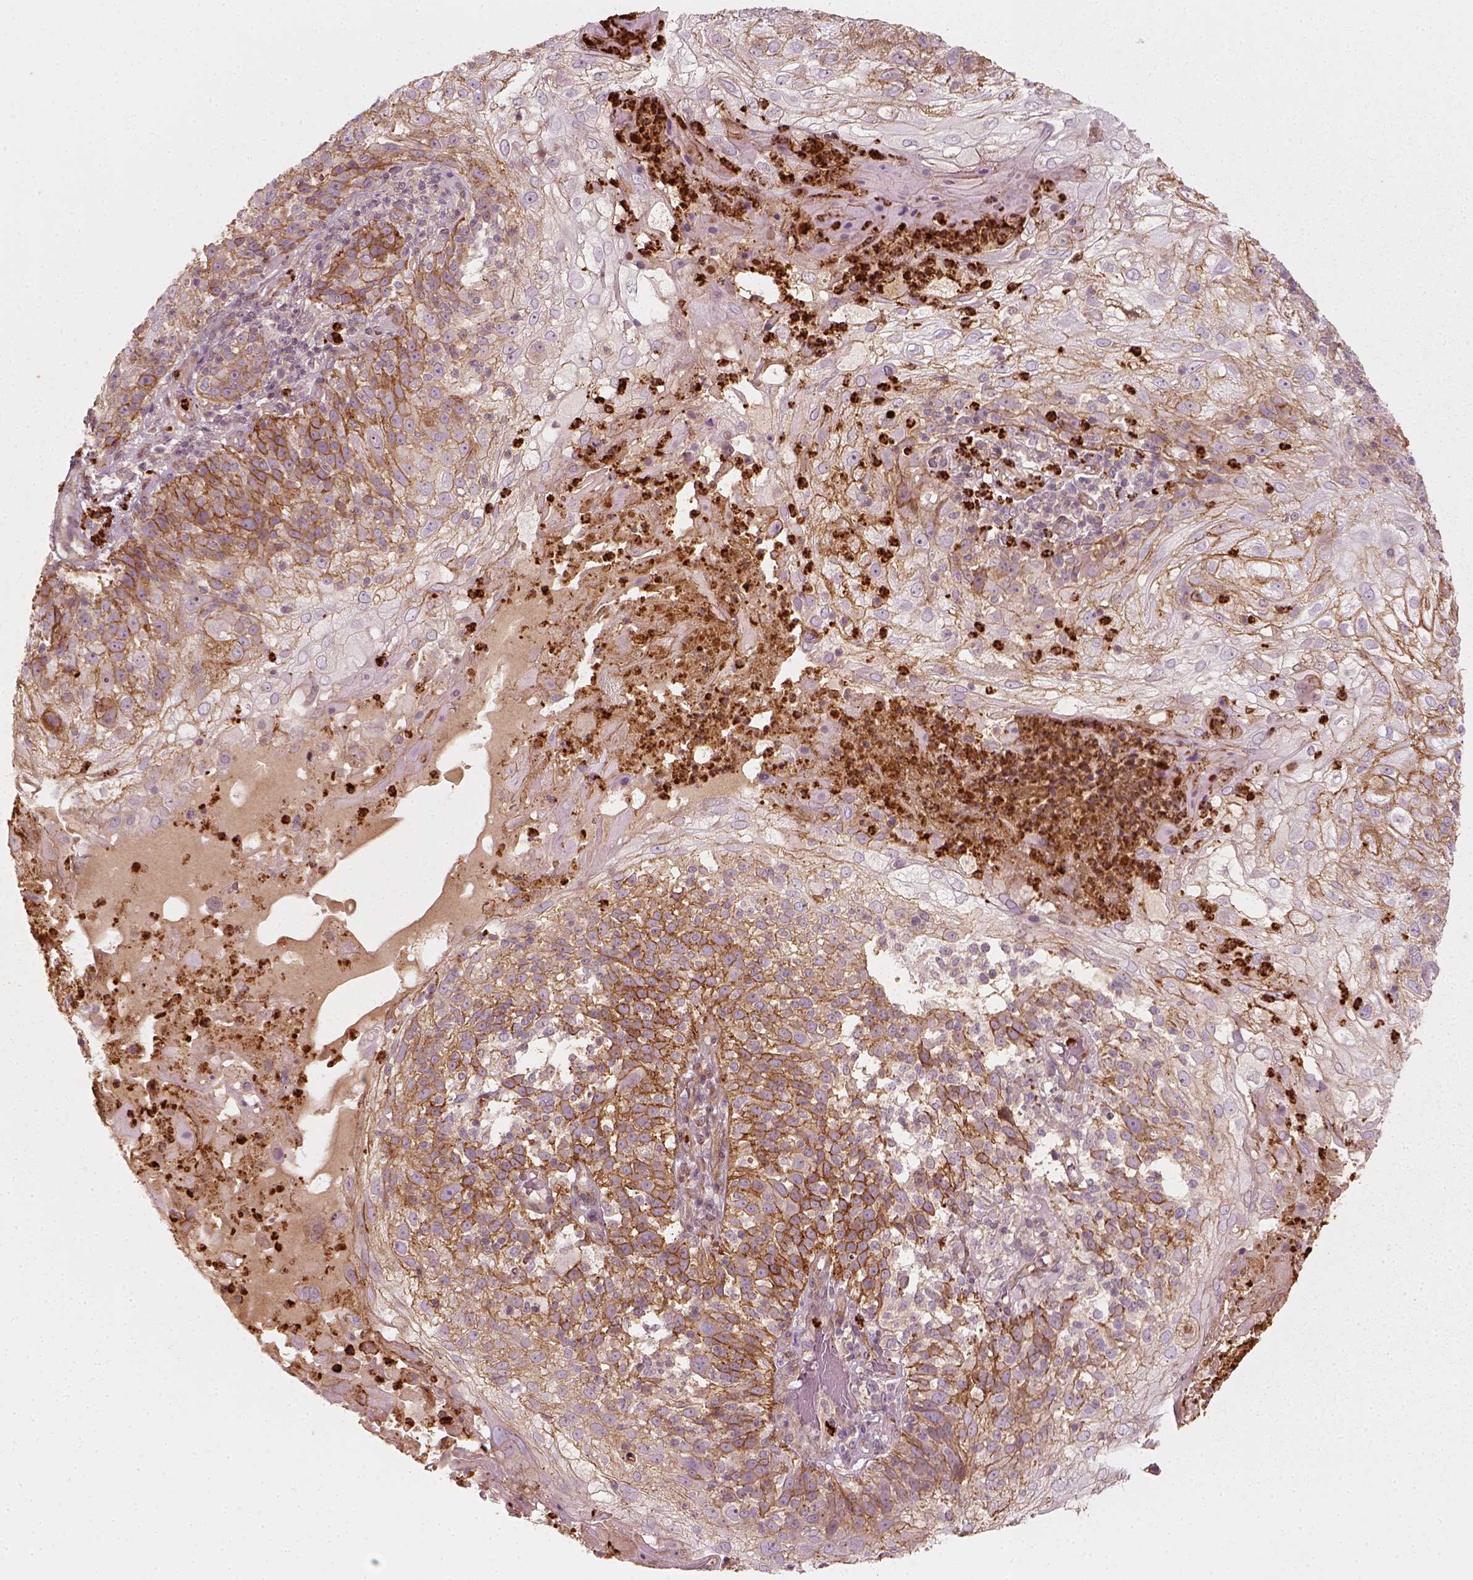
{"staining": {"intensity": "moderate", "quantity": ">75%", "location": "cytoplasmic/membranous"}, "tissue": "skin cancer", "cell_type": "Tumor cells", "image_type": "cancer", "snomed": [{"axis": "morphology", "description": "Normal tissue, NOS"}, {"axis": "morphology", "description": "Squamous cell carcinoma, NOS"}, {"axis": "topography", "description": "Skin"}], "caption": "Tumor cells display moderate cytoplasmic/membranous expression in about >75% of cells in skin cancer (squamous cell carcinoma).", "gene": "NPTN", "patient": {"sex": "female", "age": 83}}